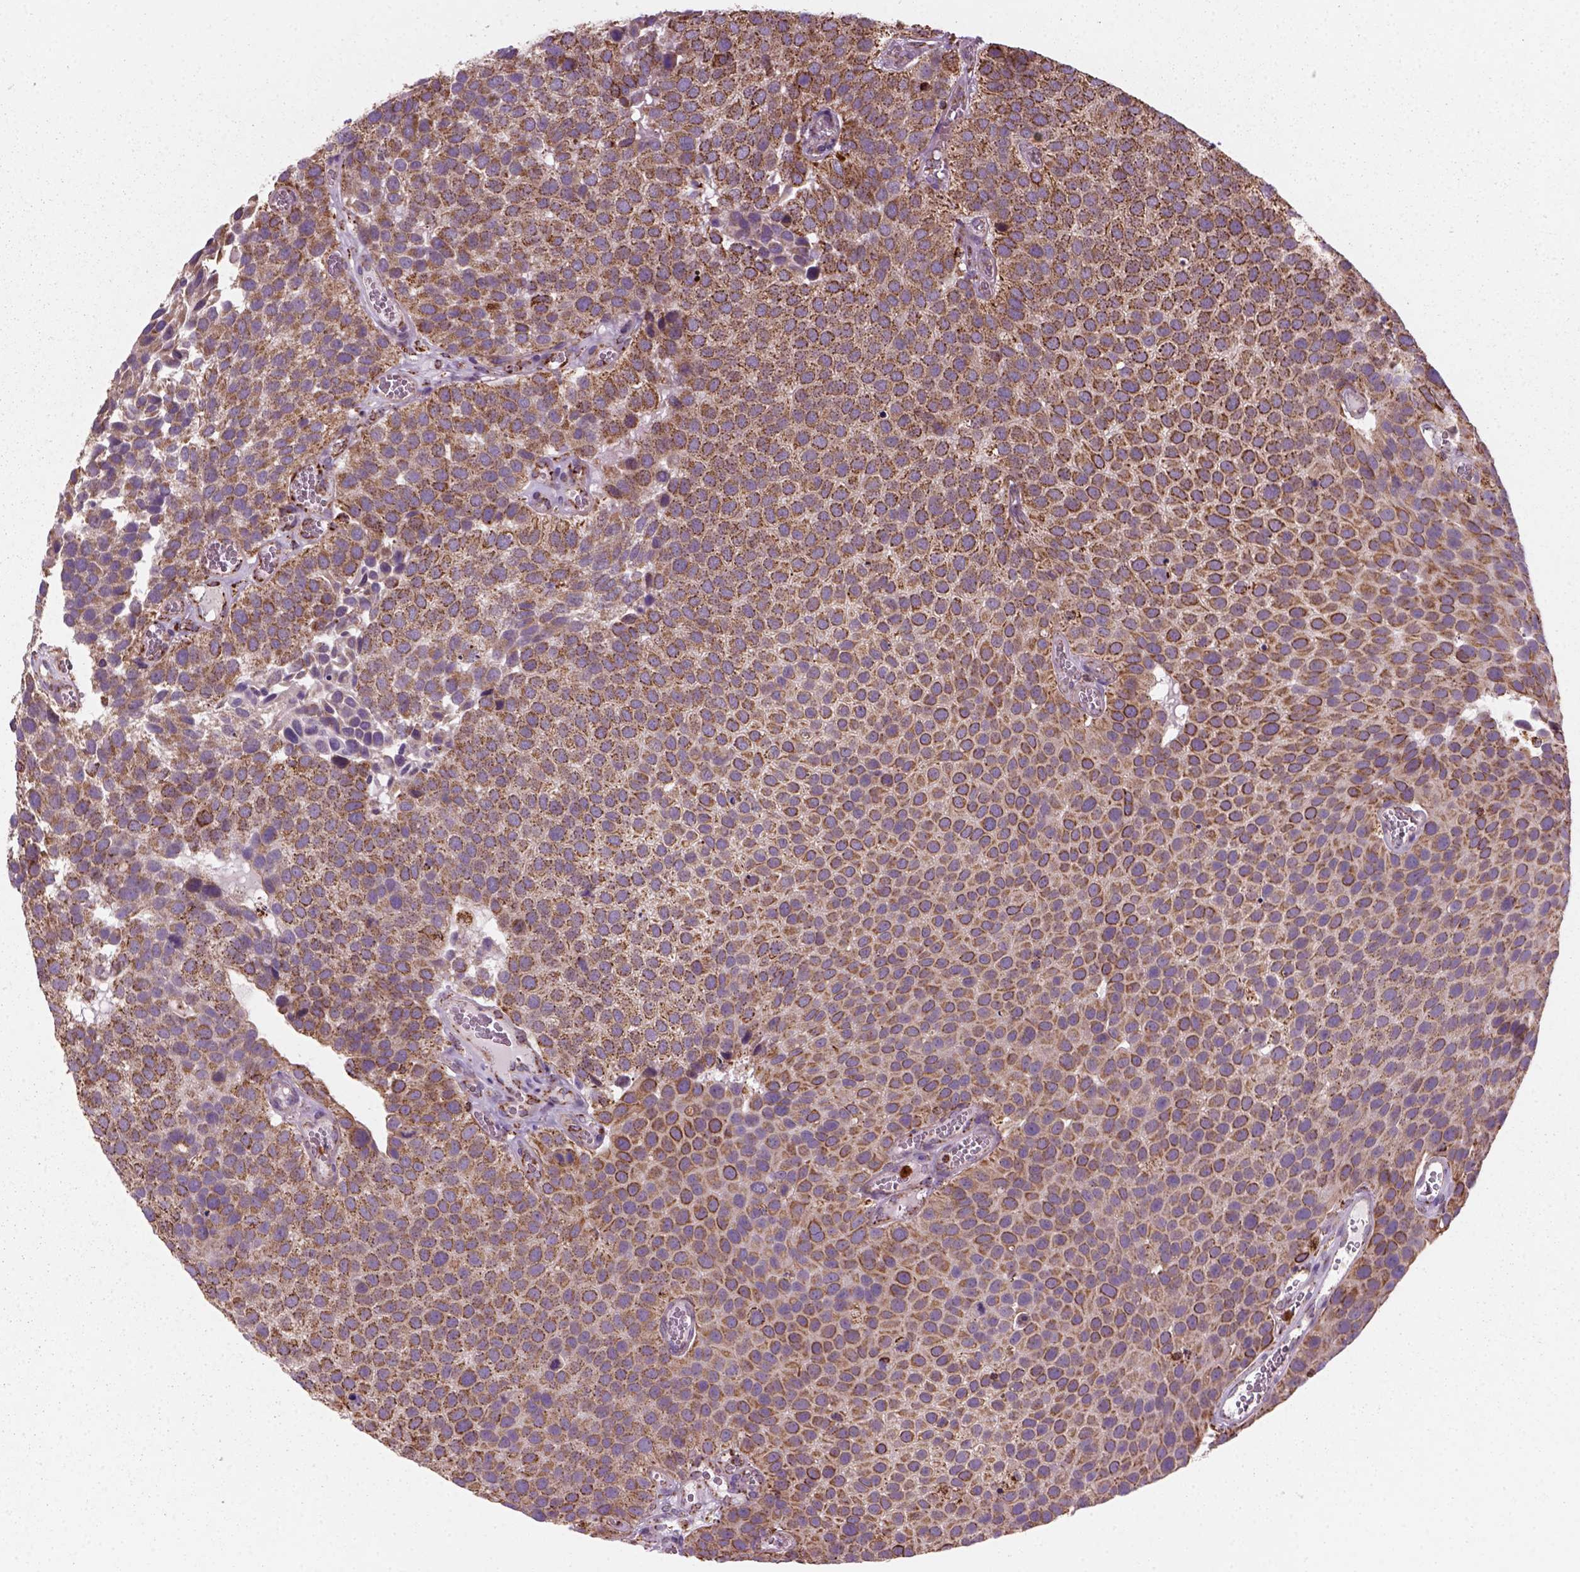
{"staining": {"intensity": "moderate", "quantity": ">75%", "location": "cytoplasmic/membranous"}, "tissue": "urothelial cancer", "cell_type": "Tumor cells", "image_type": "cancer", "snomed": [{"axis": "morphology", "description": "Urothelial carcinoma, Low grade"}, {"axis": "topography", "description": "Urinary bladder"}], "caption": "Protein expression analysis of urothelial cancer exhibits moderate cytoplasmic/membranous staining in approximately >75% of tumor cells.", "gene": "NUDT16L1", "patient": {"sex": "female", "age": 69}}